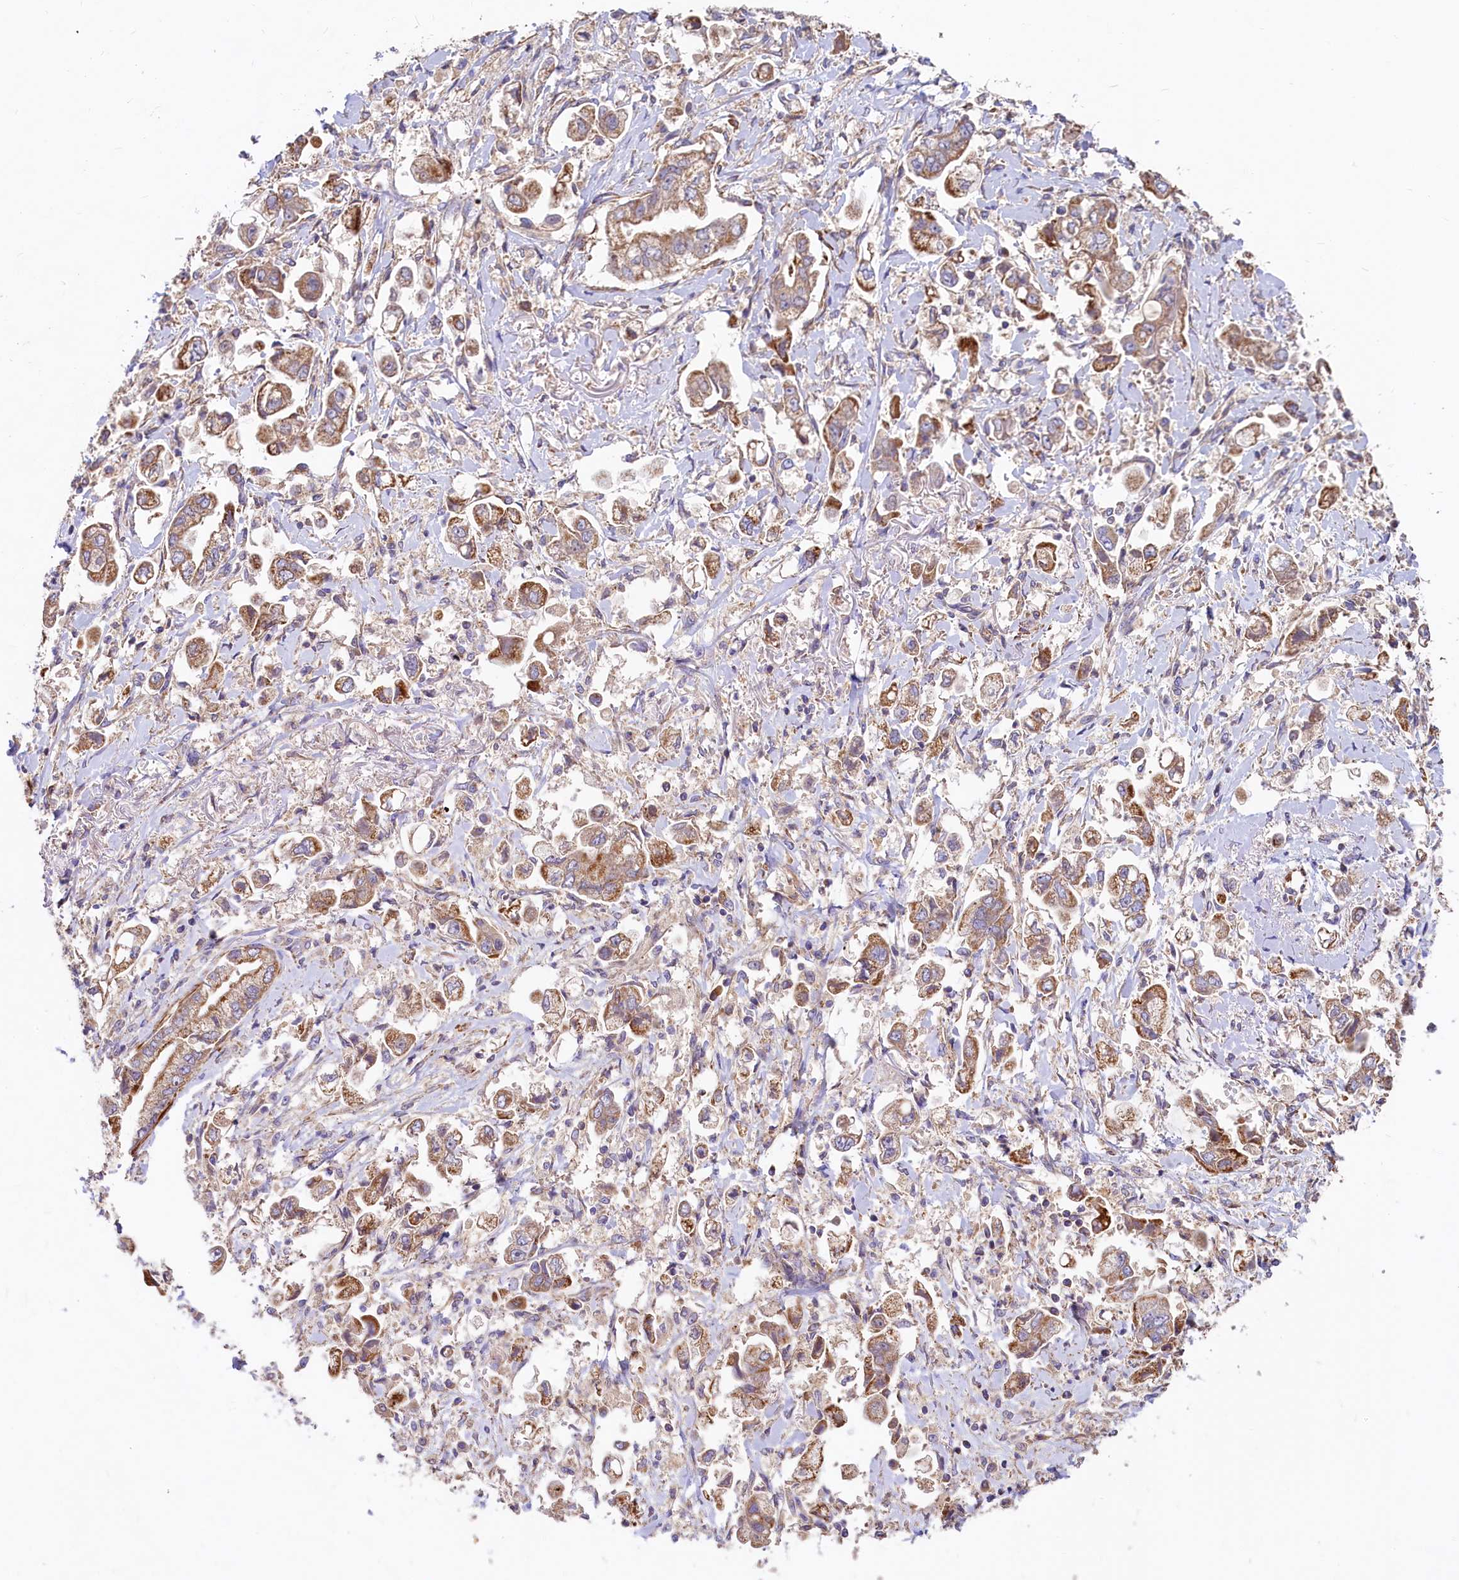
{"staining": {"intensity": "moderate", "quantity": ">75%", "location": "cytoplasmic/membranous"}, "tissue": "stomach cancer", "cell_type": "Tumor cells", "image_type": "cancer", "snomed": [{"axis": "morphology", "description": "Adenocarcinoma, NOS"}, {"axis": "topography", "description": "Stomach"}], "caption": "Human stomach cancer stained with a brown dye reveals moderate cytoplasmic/membranous positive staining in approximately >75% of tumor cells.", "gene": "CIAO3", "patient": {"sex": "male", "age": 62}}